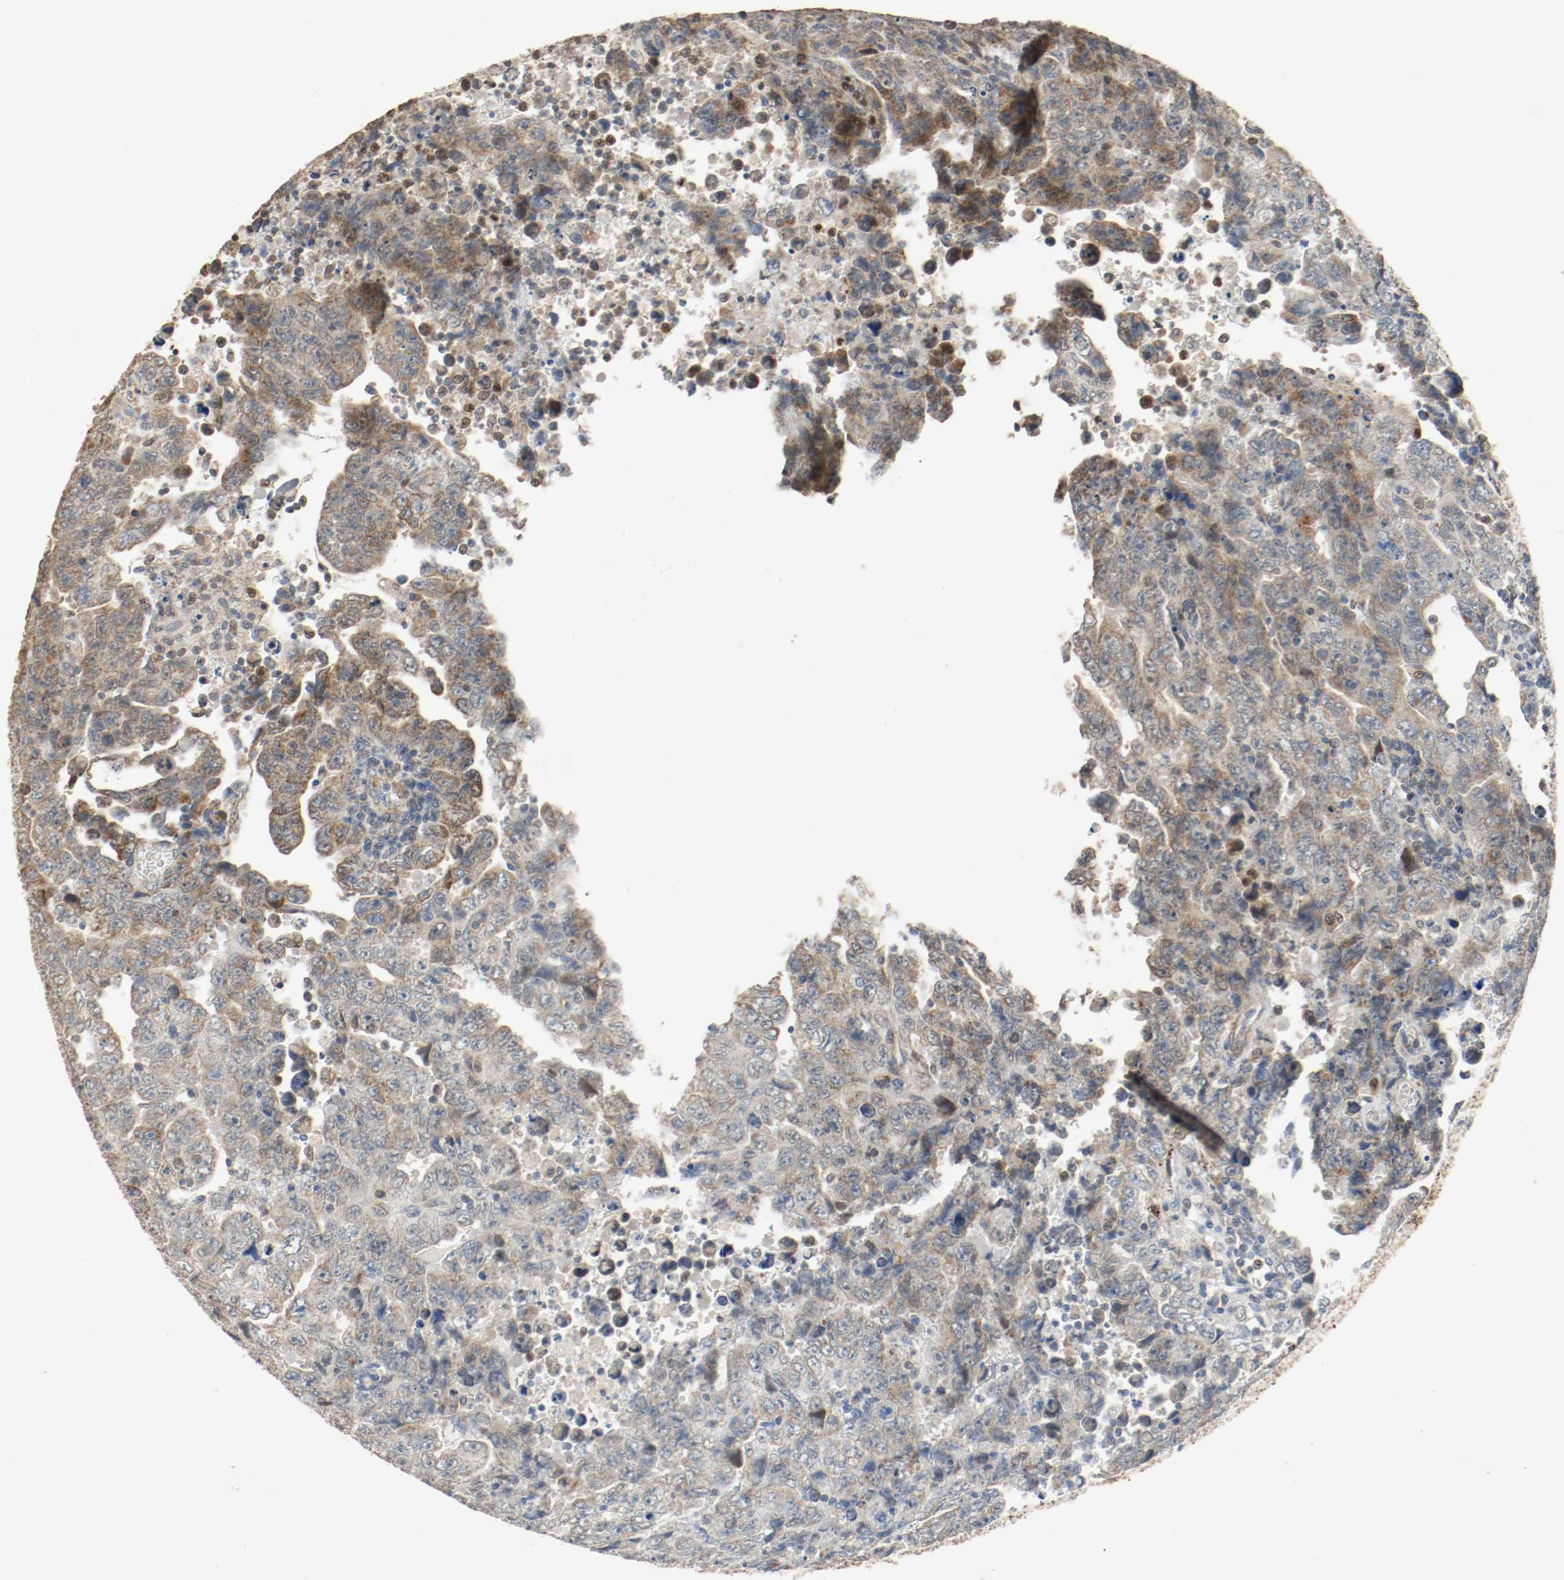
{"staining": {"intensity": "moderate", "quantity": ">75%", "location": "cytoplasmic/membranous"}, "tissue": "testis cancer", "cell_type": "Tumor cells", "image_type": "cancer", "snomed": [{"axis": "morphology", "description": "Carcinoma, Embryonal, NOS"}, {"axis": "topography", "description": "Testis"}], "caption": "The histopathology image exhibits a brown stain indicating the presence of a protein in the cytoplasmic/membranous of tumor cells in testis embryonal carcinoma.", "gene": "ALDH4A1", "patient": {"sex": "male", "age": 28}}